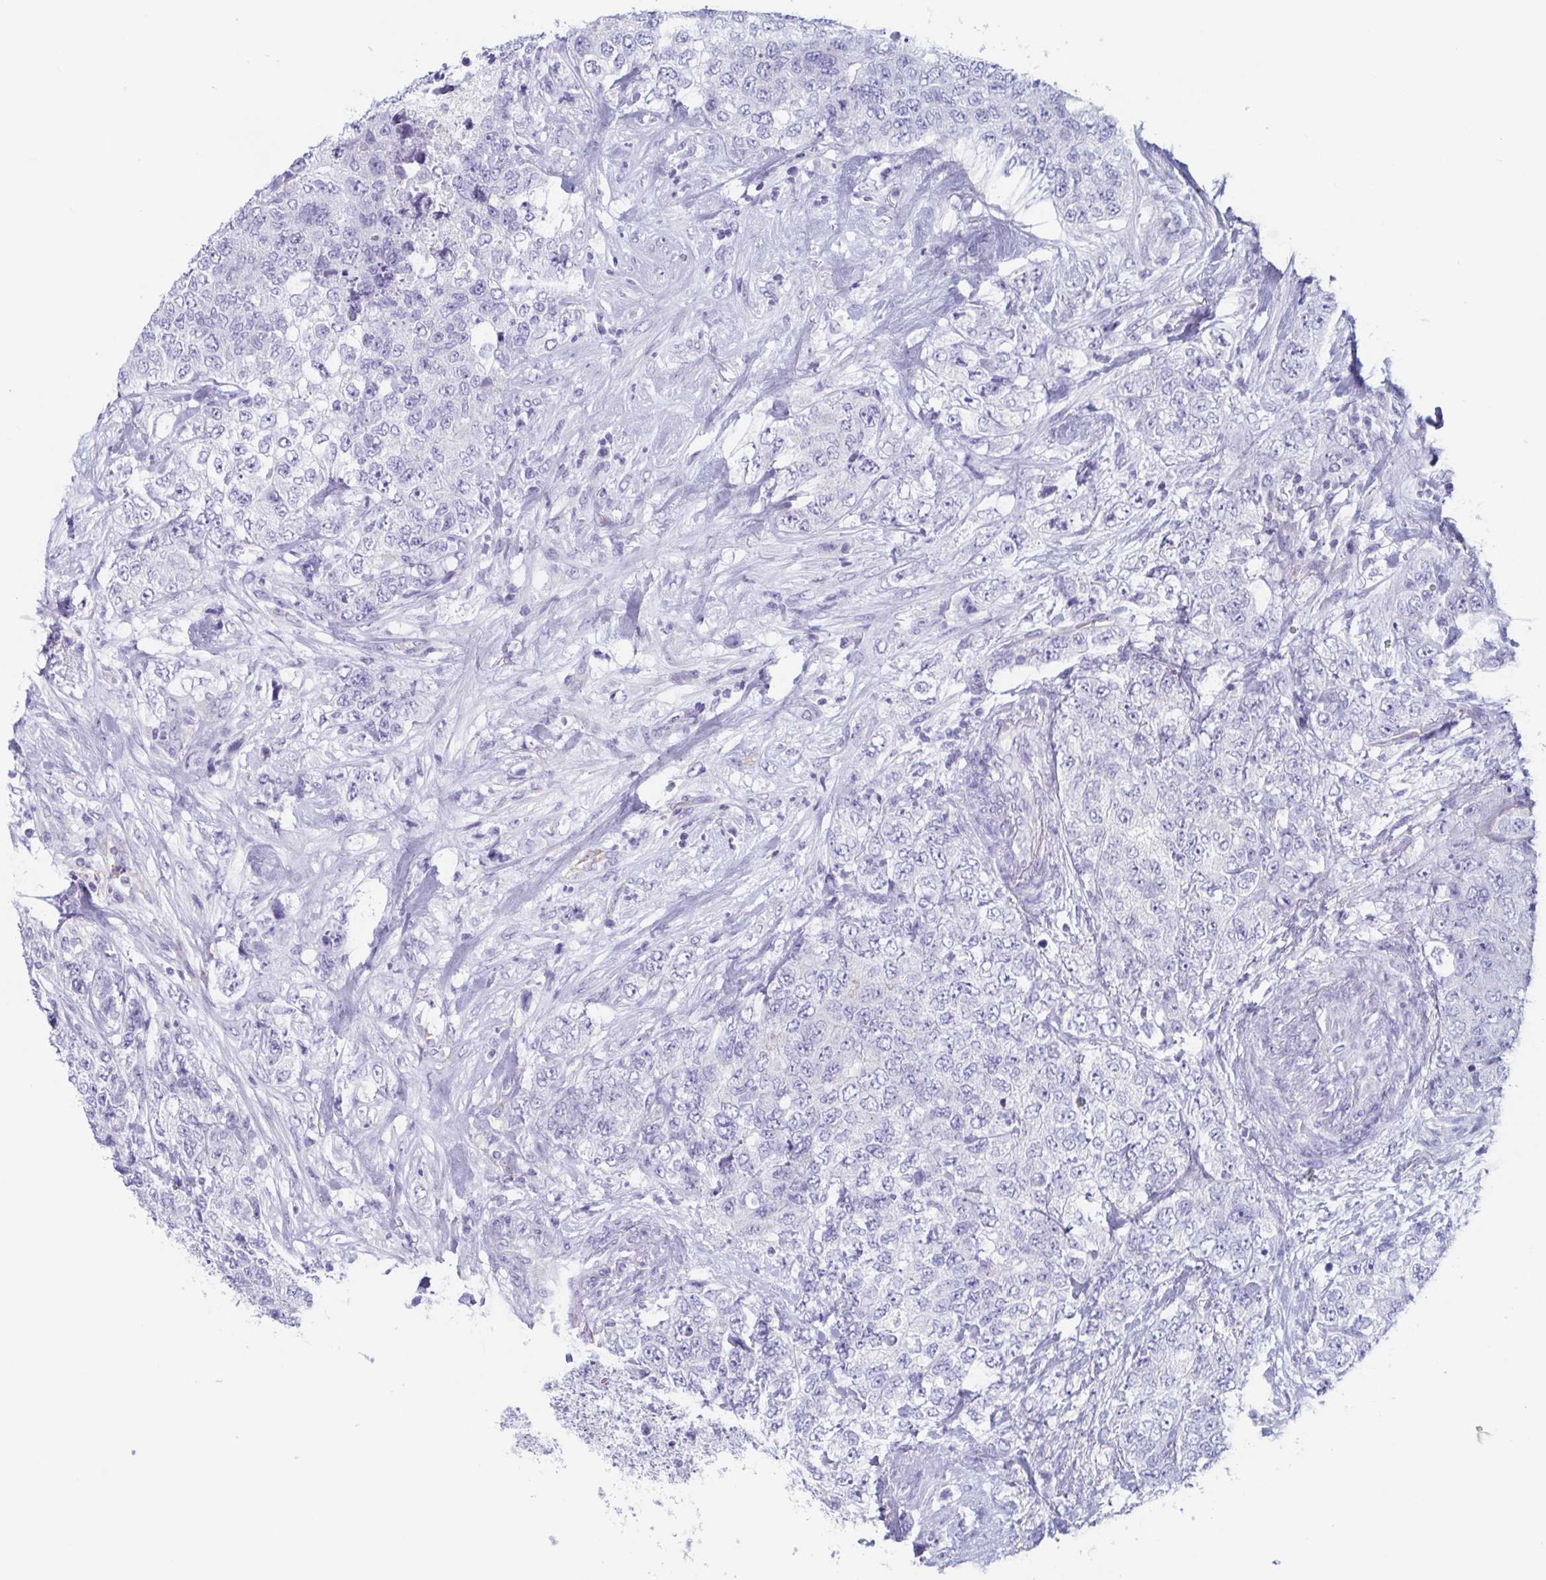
{"staining": {"intensity": "negative", "quantity": "none", "location": "none"}, "tissue": "urothelial cancer", "cell_type": "Tumor cells", "image_type": "cancer", "snomed": [{"axis": "morphology", "description": "Urothelial carcinoma, High grade"}, {"axis": "topography", "description": "Urinary bladder"}], "caption": "High power microscopy photomicrograph of an IHC histopathology image of high-grade urothelial carcinoma, revealing no significant expression in tumor cells. (IHC, brightfield microscopy, high magnification).", "gene": "LYRM2", "patient": {"sex": "female", "age": 78}}